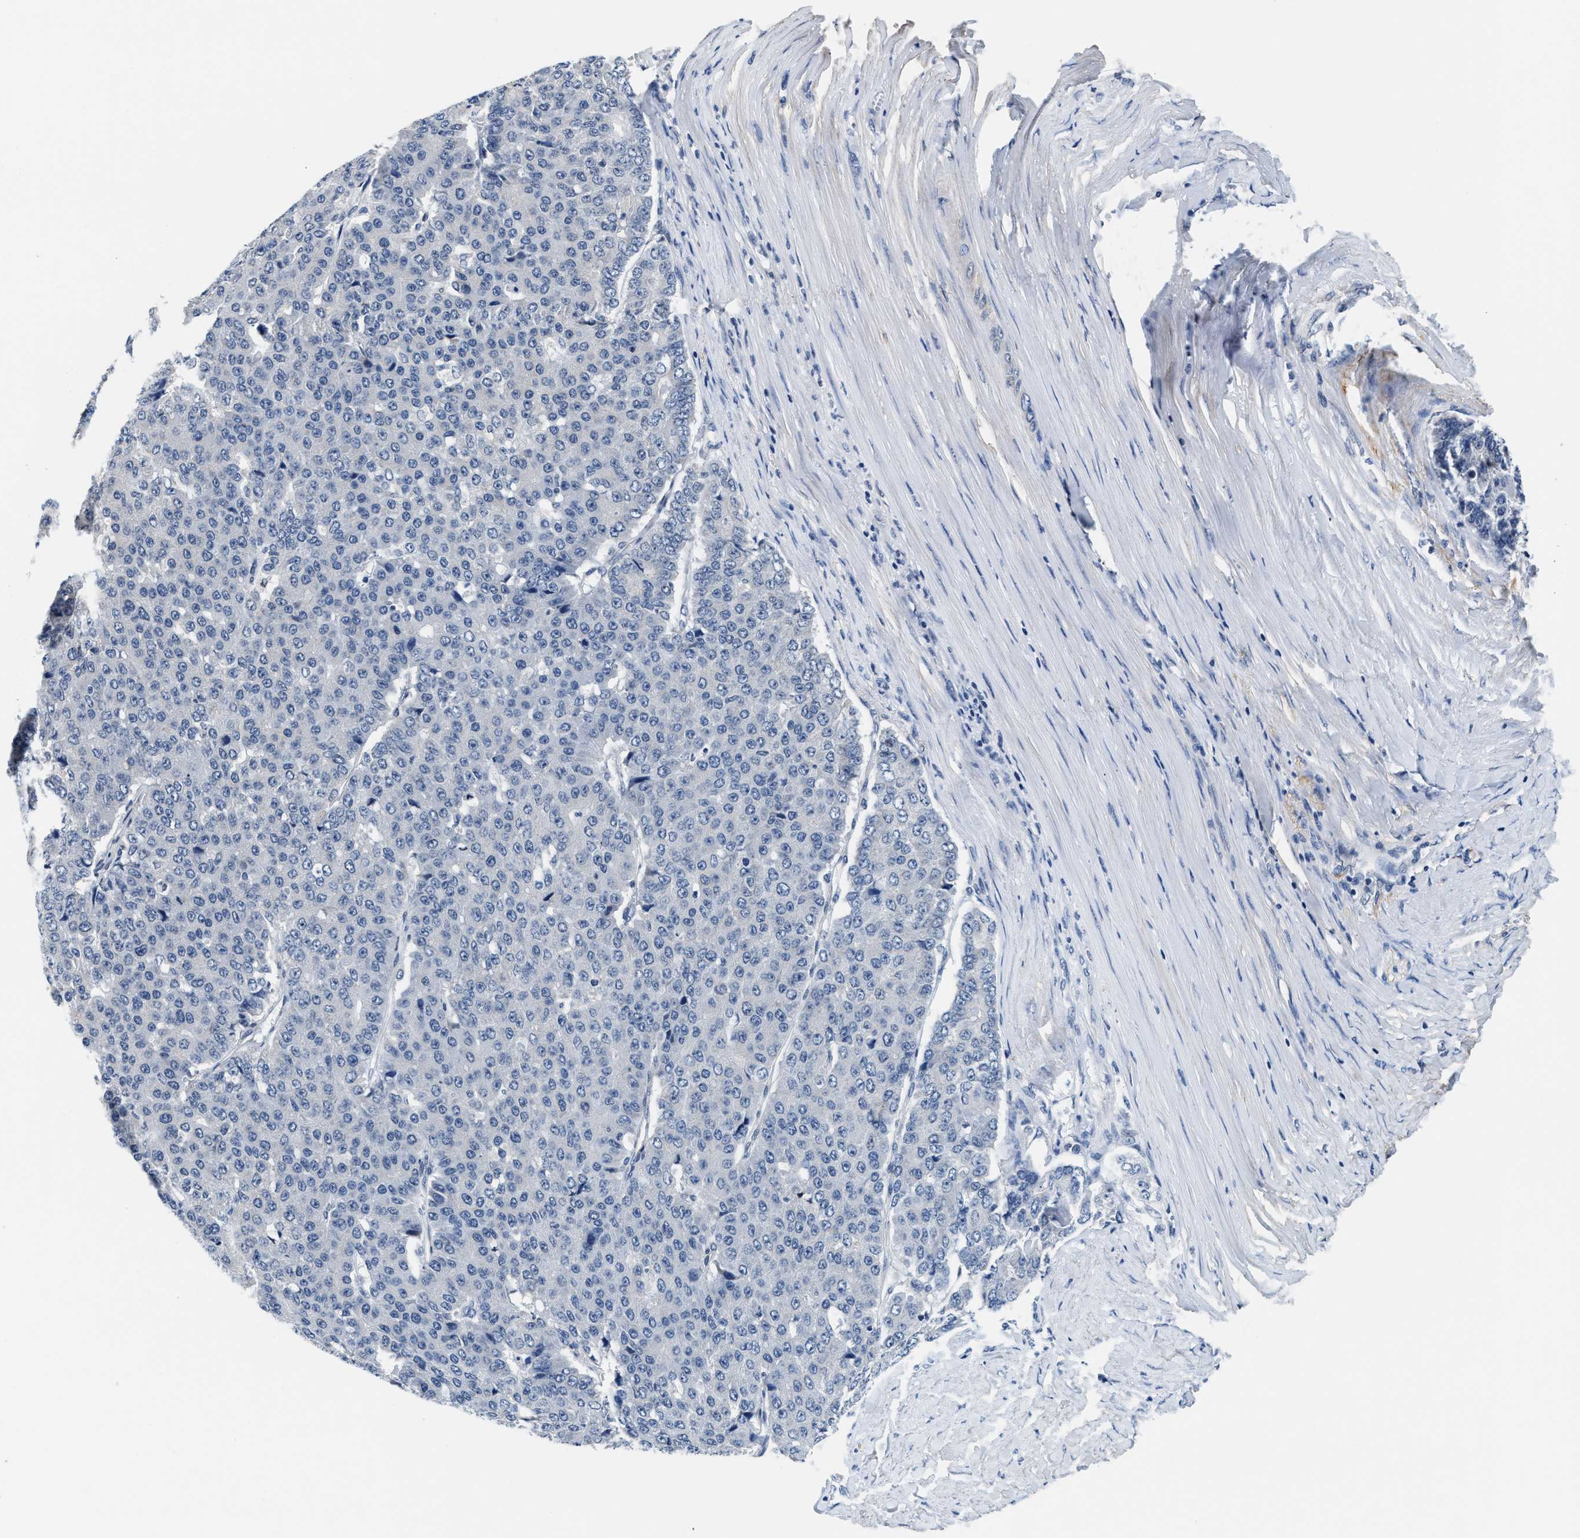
{"staining": {"intensity": "negative", "quantity": "none", "location": "none"}, "tissue": "pancreatic cancer", "cell_type": "Tumor cells", "image_type": "cancer", "snomed": [{"axis": "morphology", "description": "Adenocarcinoma, NOS"}, {"axis": "topography", "description": "Pancreas"}], "caption": "This image is of pancreatic adenocarcinoma stained with IHC to label a protein in brown with the nuclei are counter-stained blue. There is no expression in tumor cells.", "gene": "MYH3", "patient": {"sex": "male", "age": 50}}